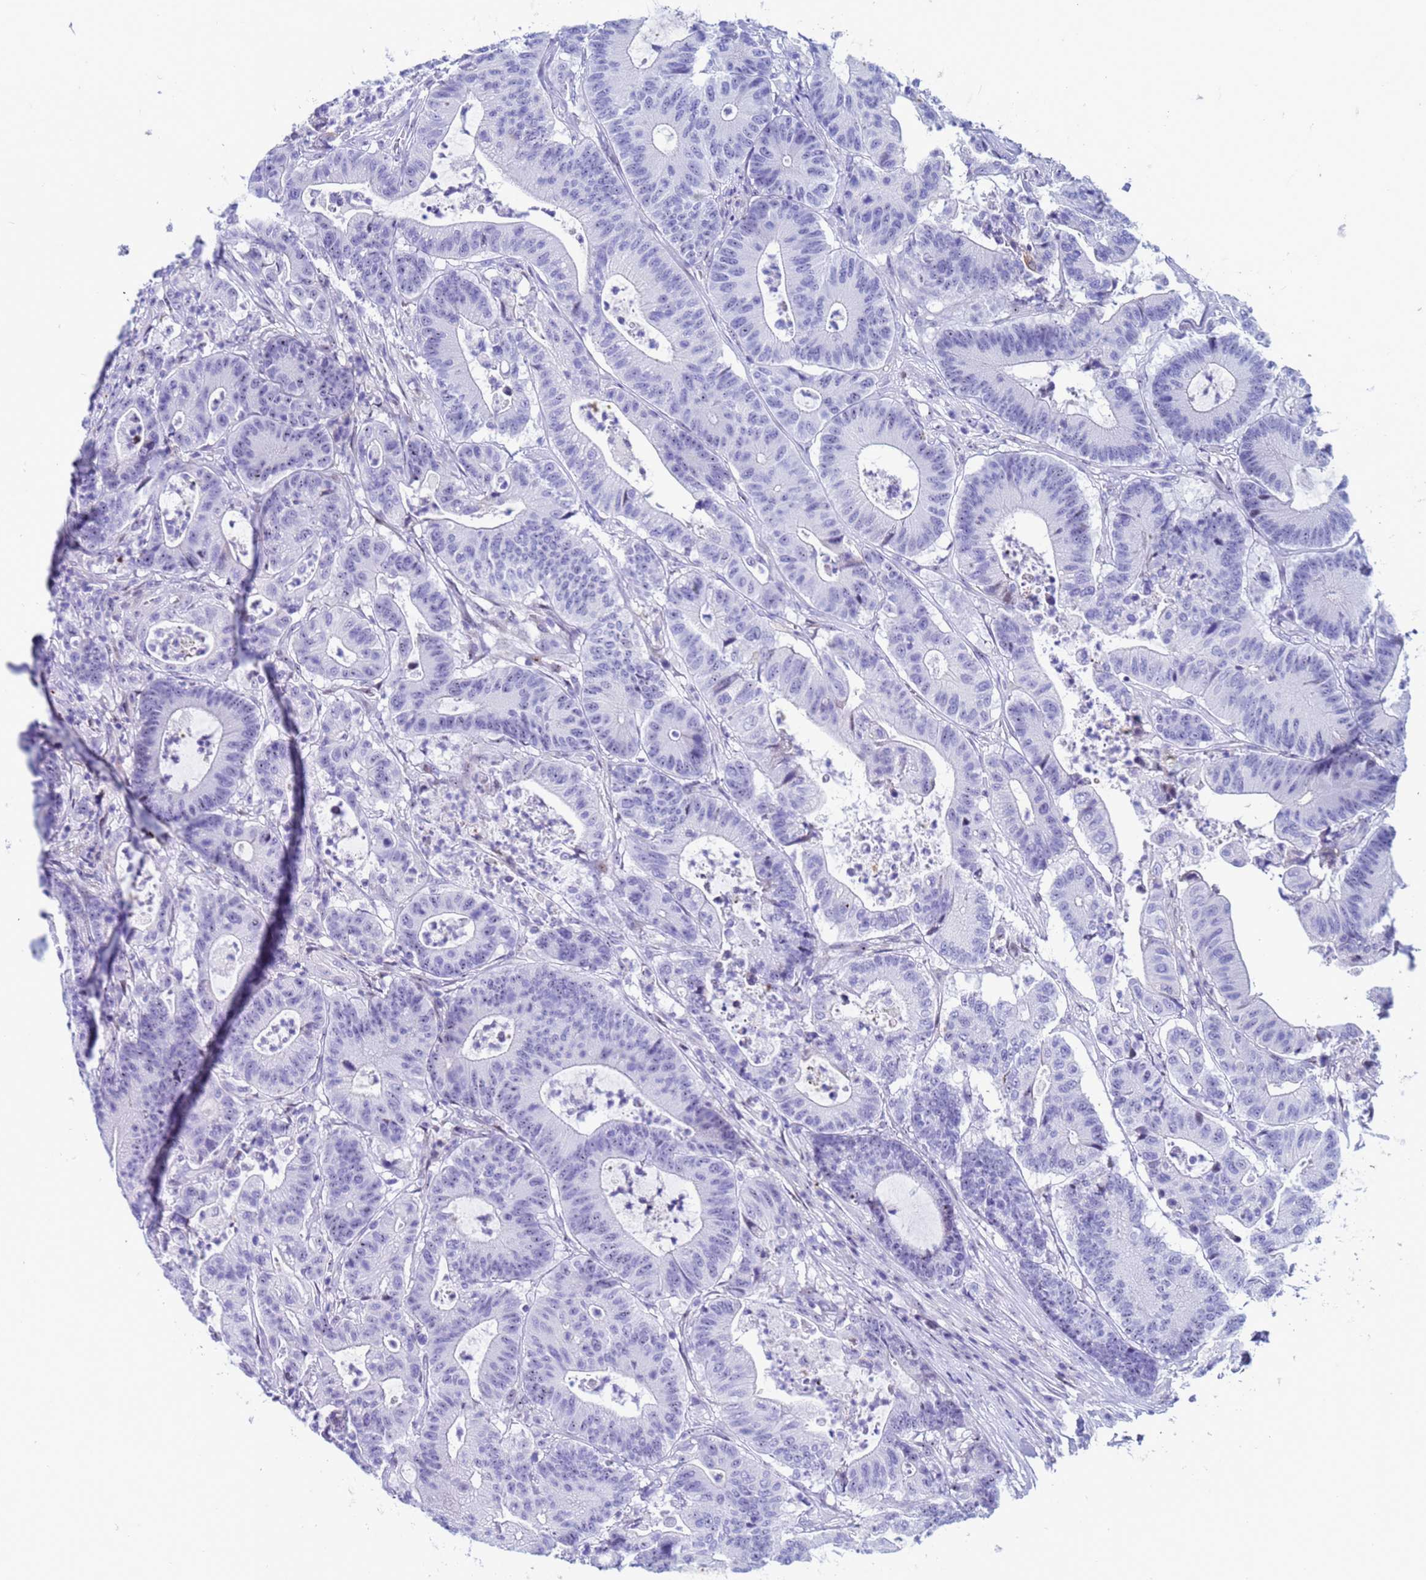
{"staining": {"intensity": "negative", "quantity": "none", "location": "none"}, "tissue": "colorectal cancer", "cell_type": "Tumor cells", "image_type": "cancer", "snomed": [{"axis": "morphology", "description": "Adenocarcinoma, NOS"}, {"axis": "topography", "description": "Colon"}], "caption": "Colorectal adenocarcinoma was stained to show a protein in brown. There is no significant expression in tumor cells.", "gene": "POP5", "patient": {"sex": "female", "age": 84}}